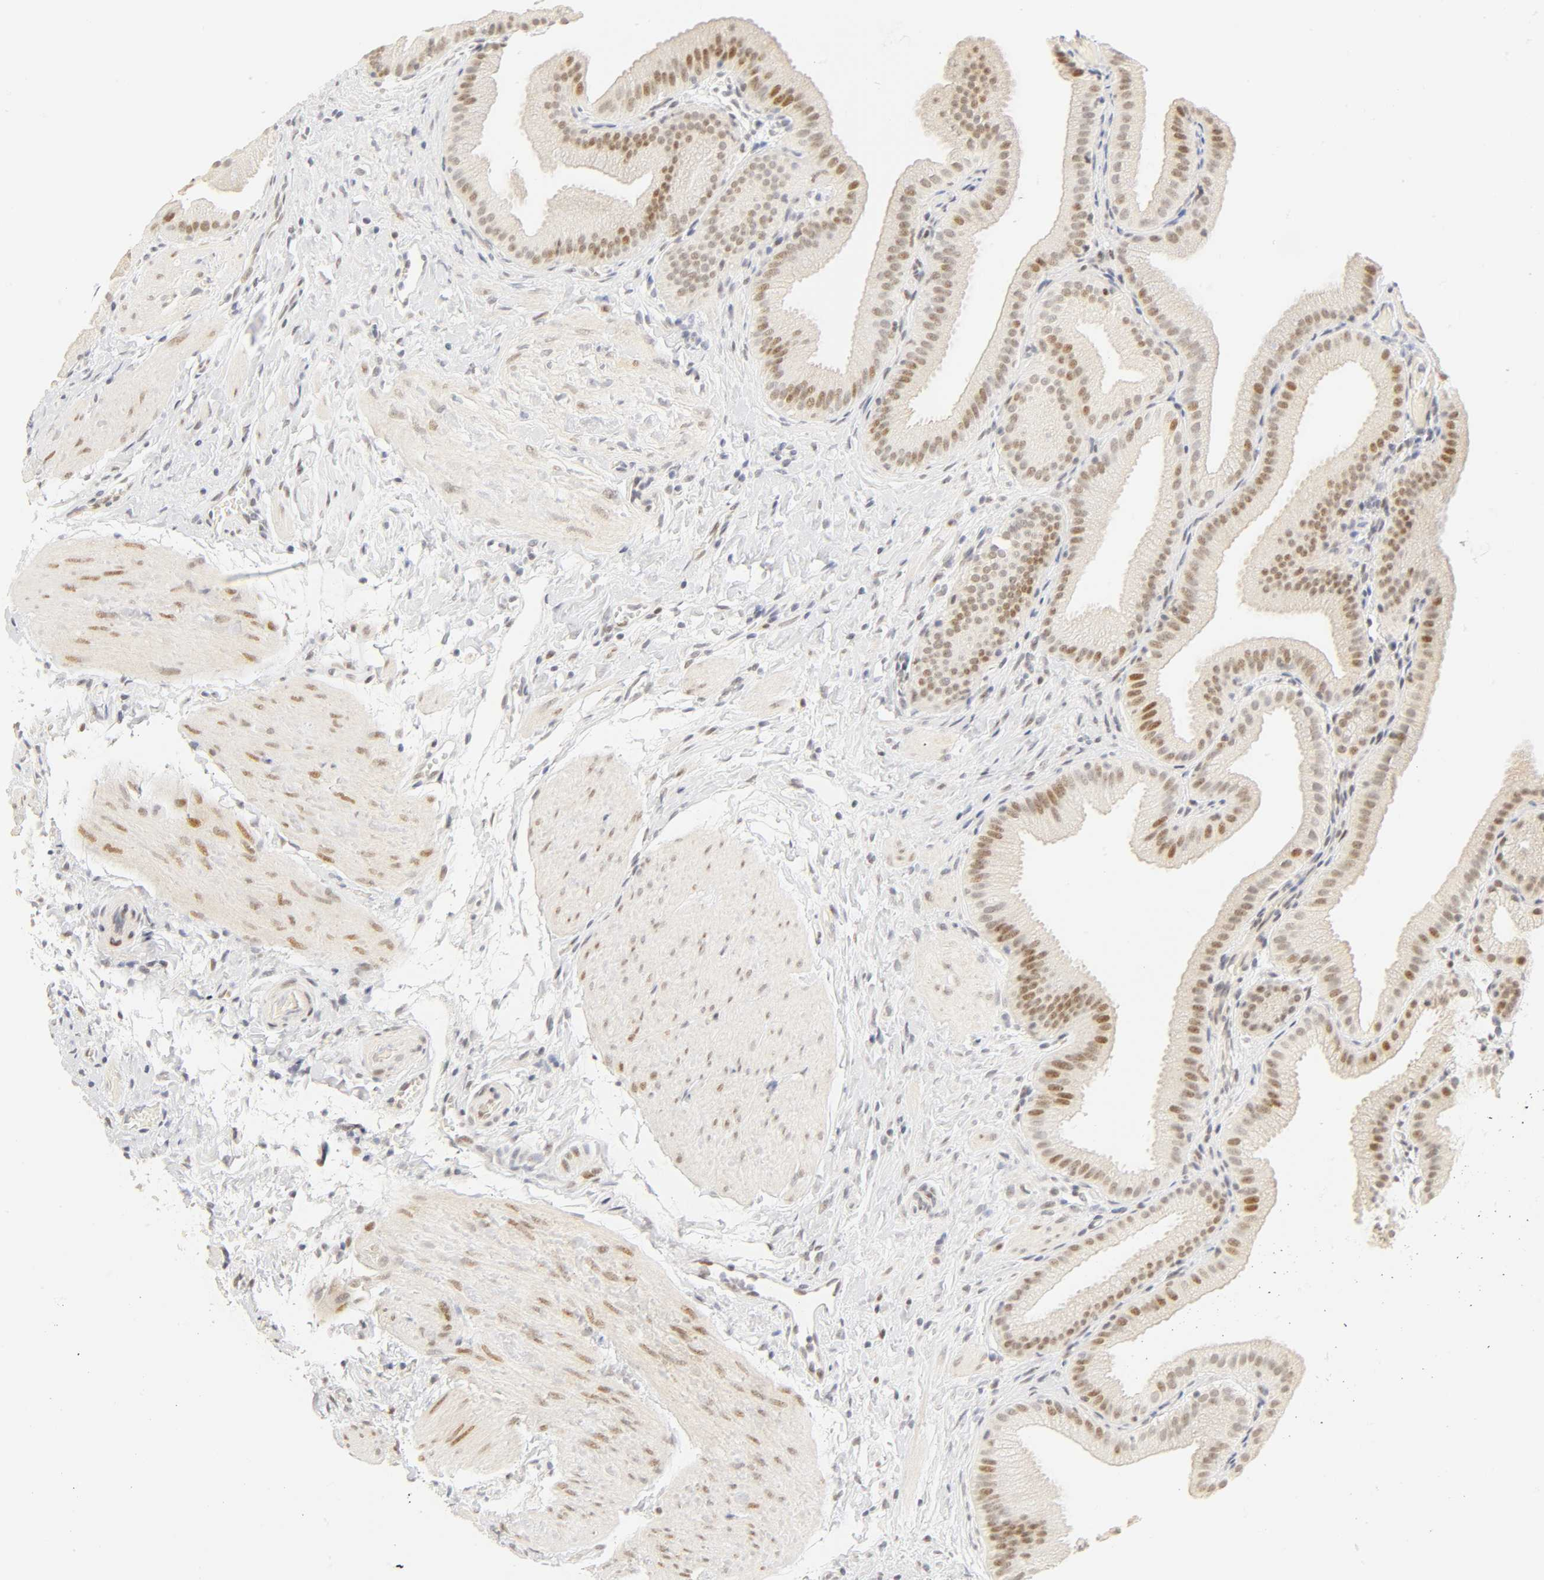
{"staining": {"intensity": "moderate", "quantity": "25%-75%", "location": "nuclear"}, "tissue": "gallbladder", "cell_type": "Glandular cells", "image_type": "normal", "snomed": [{"axis": "morphology", "description": "Normal tissue, NOS"}, {"axis": "topography", "description": "Gallbladder"}], "caption": "Protein staining displays moderate nuclear staining in approximately 25%-75% of glandular cells in unremarkable gallbladder. The protein is shown in brown color, while the nuclei are stained blue.", "gene": "MNAT1", "patient": {"sex": "female", "age": 63}}